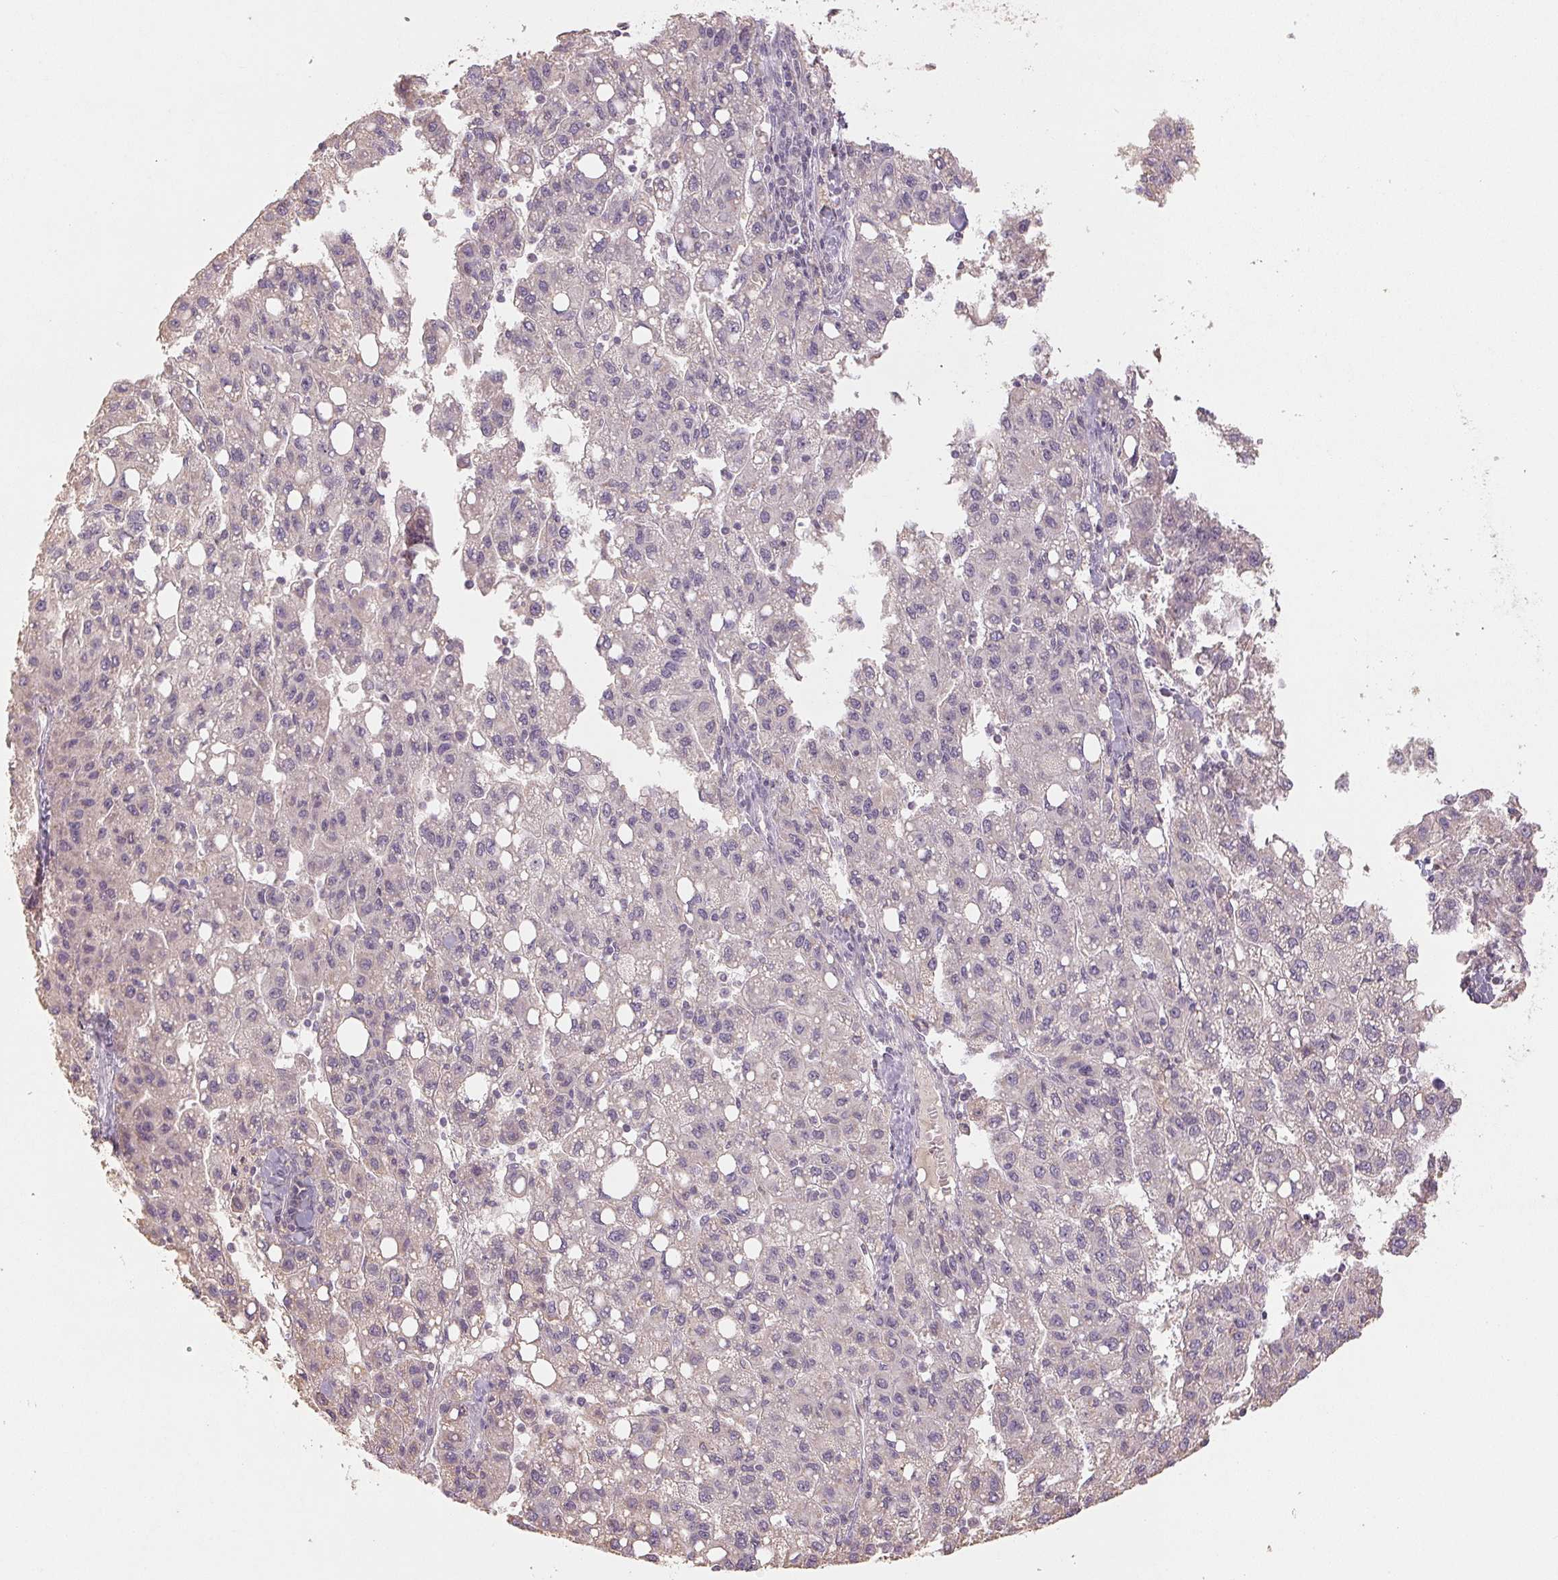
{"staining": {"intensity": "negative", "quantity": "none", "location": "none"}, "tissue": "liver cancer", "cell_type": "Tumor cells", "image_type": "cancer", "snomed": [{"axis": "morphology", "description": "Carcinoma, Hepatocellular, NOS"}, {"axis": "topography", "description": "Liver"}], "caption": "Immunohistochemical staining of liver cancer (hepatocellular carcinoma) demonstrates no significant expression in tumor cells. (DAB (3,3'-diaminobenzidine) immunohistochemistry with hematoxylin counter stain).", "gene": "COX14", "patient": {"sex": "female", "age": 82}}